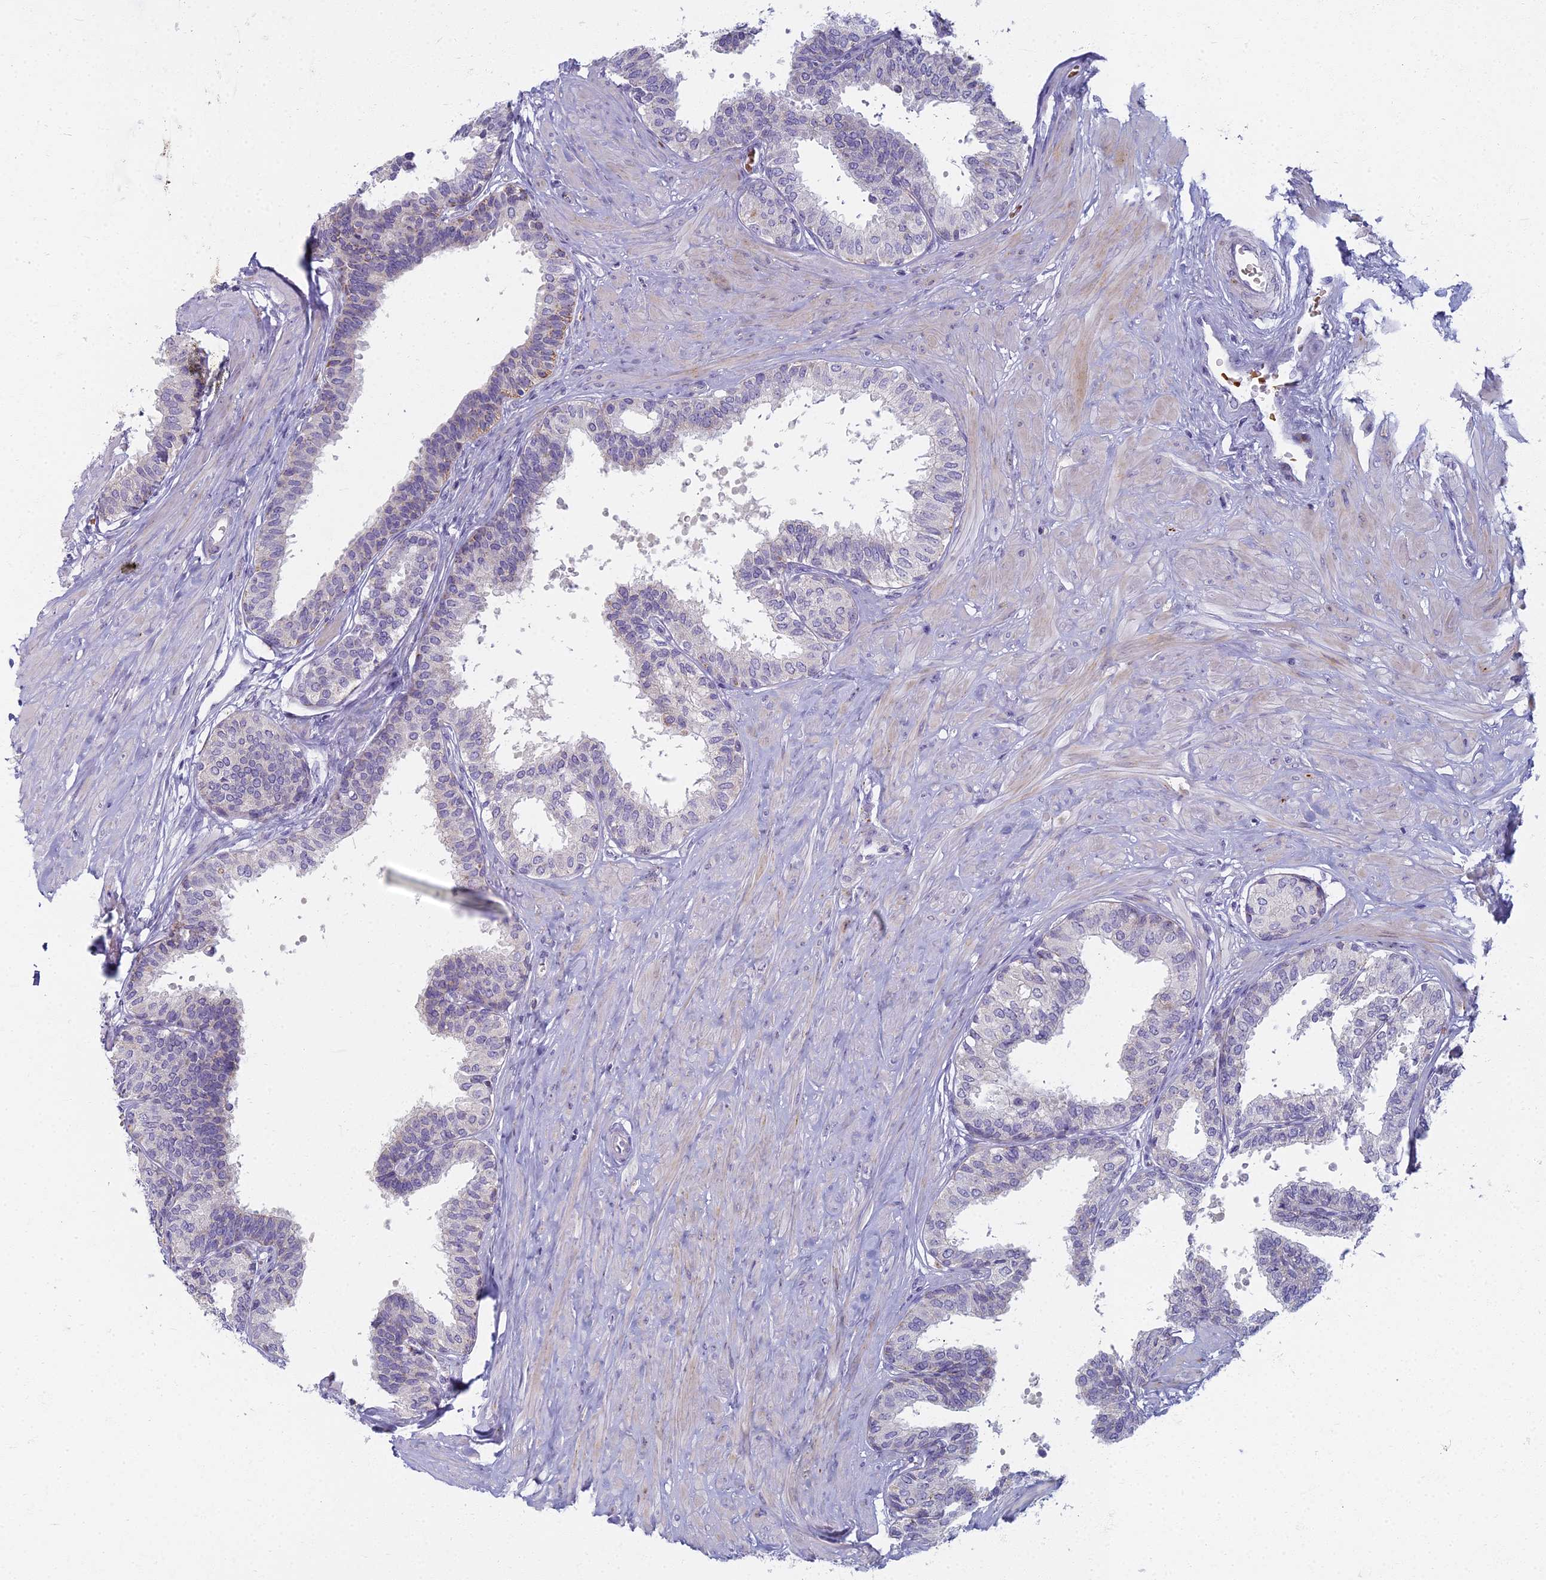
{"staining": {"intensity": "negative", "quantity": "none", "location": "none"}, "tissue": "prostate", "cell_type": "Glandular cells", "image_type": "normal", "snomed": [{"axis": "morphology", "description": "Normal tissue, NOS"}, {"axis": "topography", "description": "Prostate"}], "caption": "Prostate was stained to show a protein in brown. There is no significant staining in glandular cells. (Stains: DAB (3,3'-diaminobenzidine) IHC with hematoxylin counter stain, Microscopy: brightfield microscopy at high magnification).", "gene": "ARL15", "patient": {"sex": "male", "age": 48}}